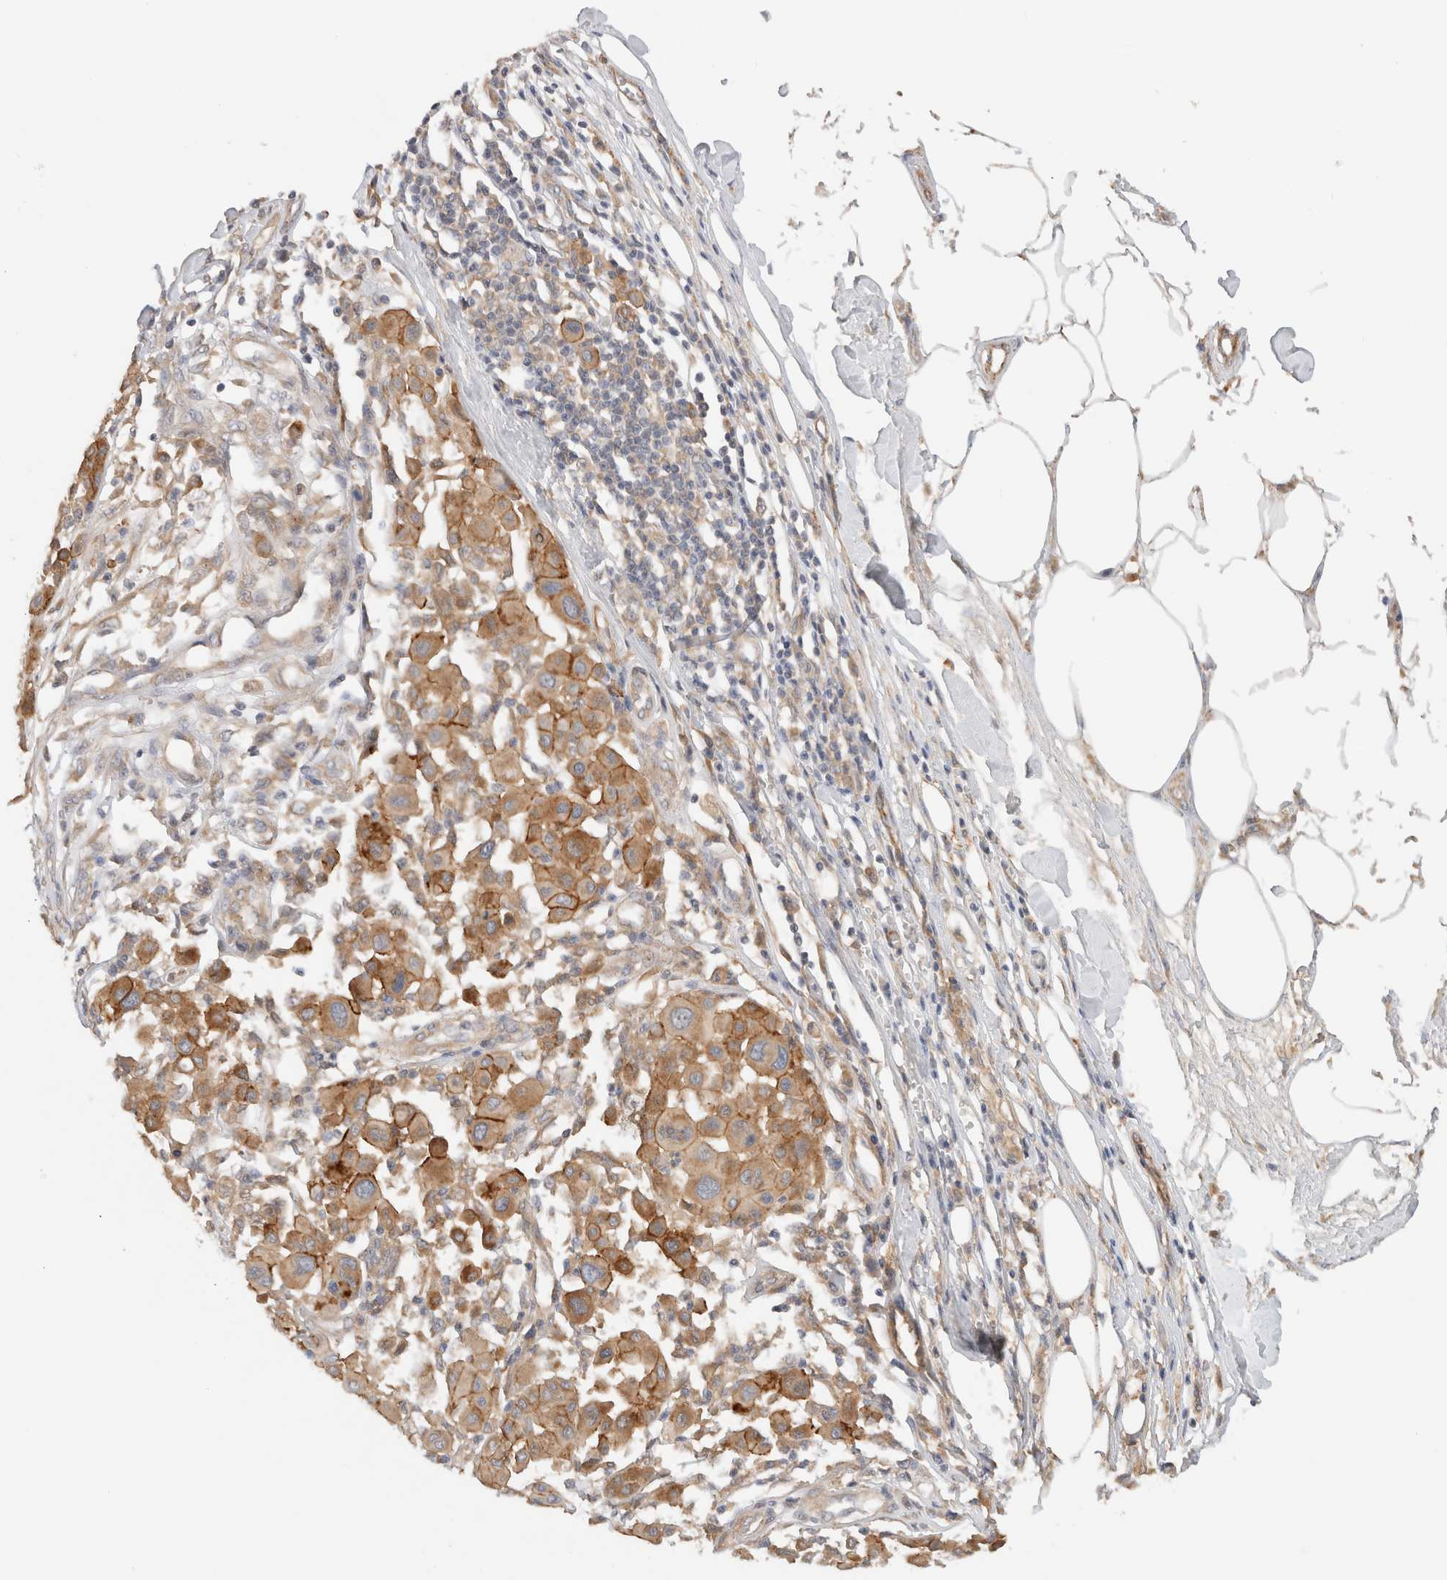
{"staining": {"intensity": "moderate", "quantity": ">75%", "location": "cytoplasmic/membranous"}, "tissue": "melanoma", "cell_type": "Tumor cells", "image_type": "cancer", "snomed": [{"axis": "morphology", "description": "Malignant melanoma, Metastatic site"}, {"axis": "topography", "description": "Soft tissue"}], "caption": "Human melanoma stained with a brown dye demonstrates moderate cytoplasmic/membranous positive staining in about >75% of tumor cells.", "gene": "SGK3", "patient": {"sex": "male", "age": 41}}